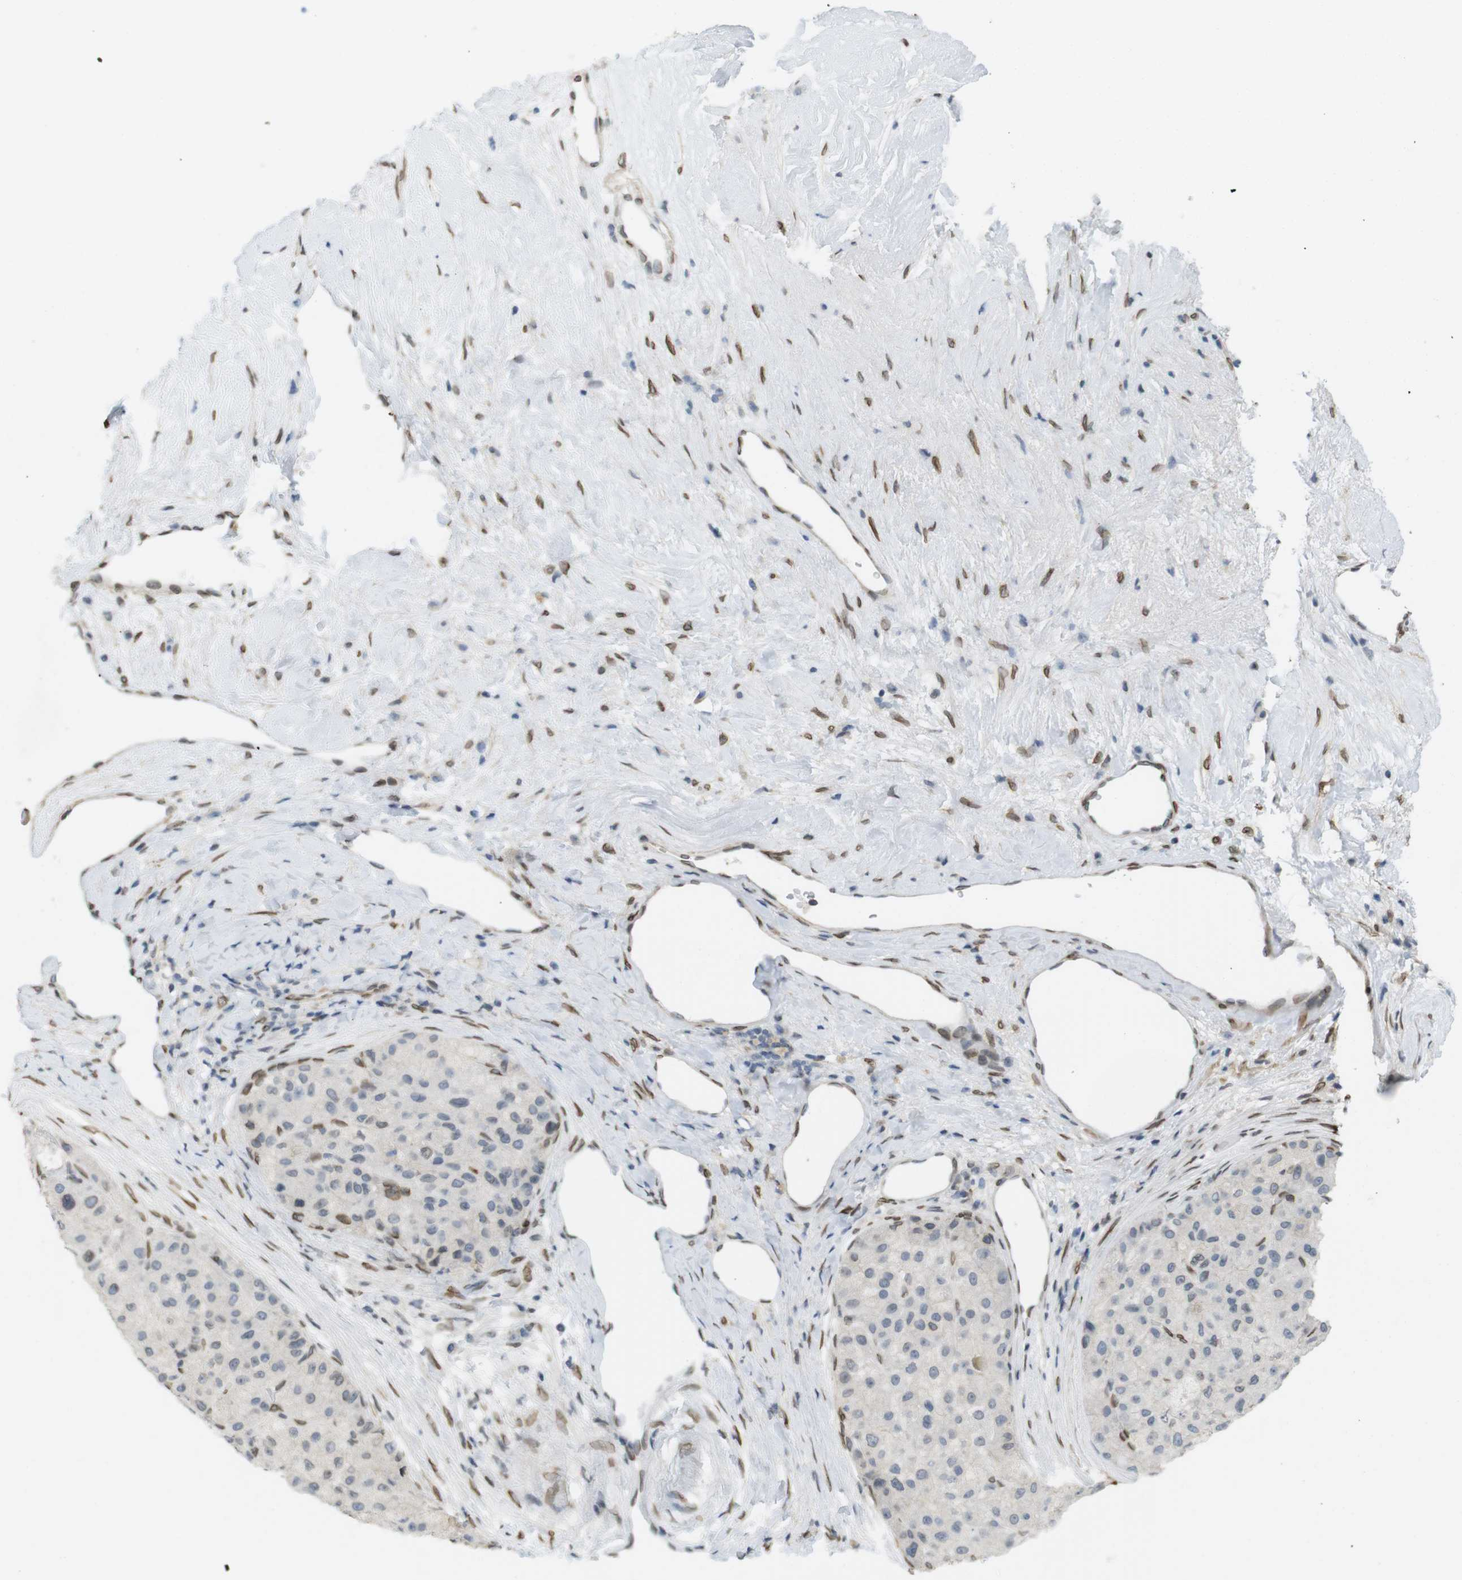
{"staining": {"intensity": "weak", "quantity": "25%-75%", "location": "cytoplasmic/membranous,nuclear"}, "tissue": "liver cancer", "cell_type": "Tumor cells", "image_type": "cancer", "snomed": [{"axis": "morphology", "description": "Carcinoma, Hepatocellular, NOS"}, {"axis": "topography", "description": "Liver"}], "caption": "Immunohistochemistry photomicrograph of neoplastic tissue: liver cancer (hepatocellular carcinoma) stained using IHC shows low levels of weak protein expression localized specifically in the cytoplasmic/membranous and nuclear of tumor cells, appearing as a cytoplasmic/membranous and nuclear brown color.", "gene": "ARL6IP6", "patient": {"sex": "male", "age": 80}}